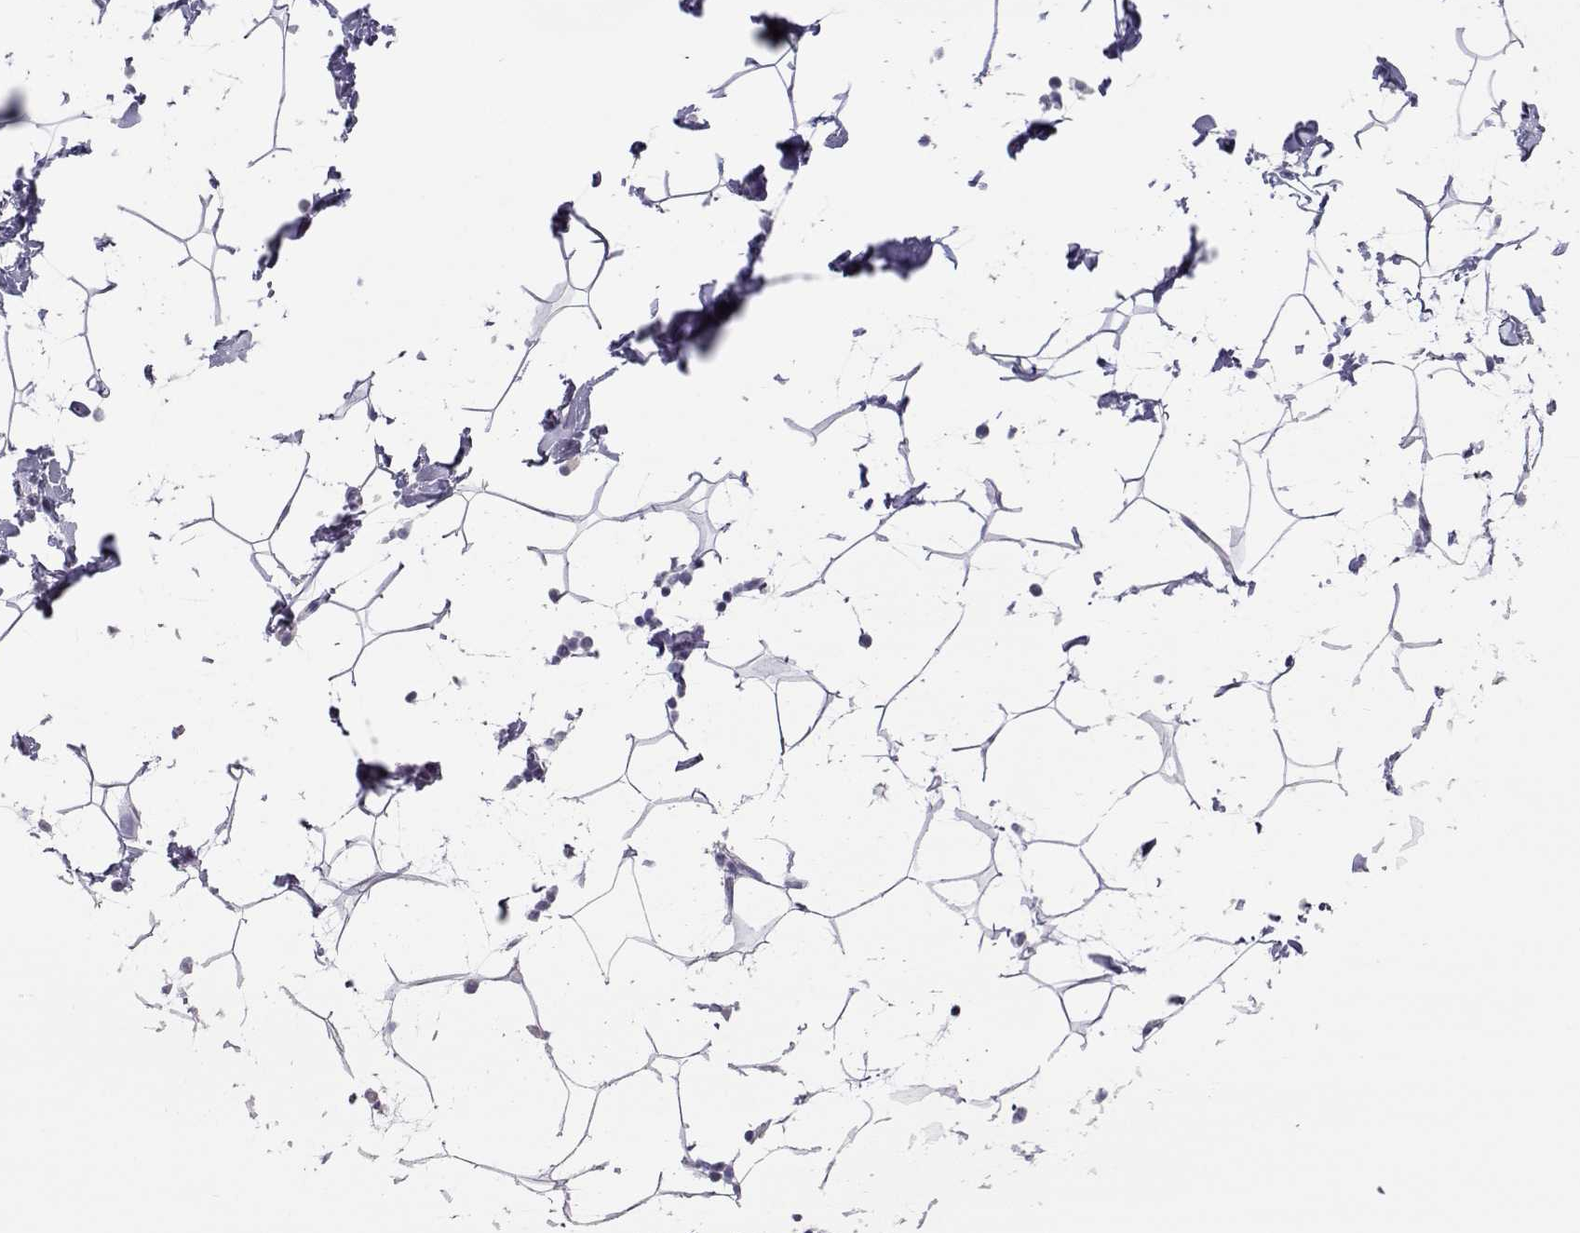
{"staining": {"intensity": "negative", "quantity": "none", "location": "none"}, "tissue": "breast", "cell_type": "Adipocytes", "image_type": "normal", "snomed": [{"axis": "morphology", "description": "Normal tissue, NOS"}, {"axis": "topography", "description": "Breast"}], "caption": "Protein analysis of unremarkable breast shows no significant positivity in adipocytes.", "gene": "PMCH", "patient": {"sex": "female", "age": 32}}